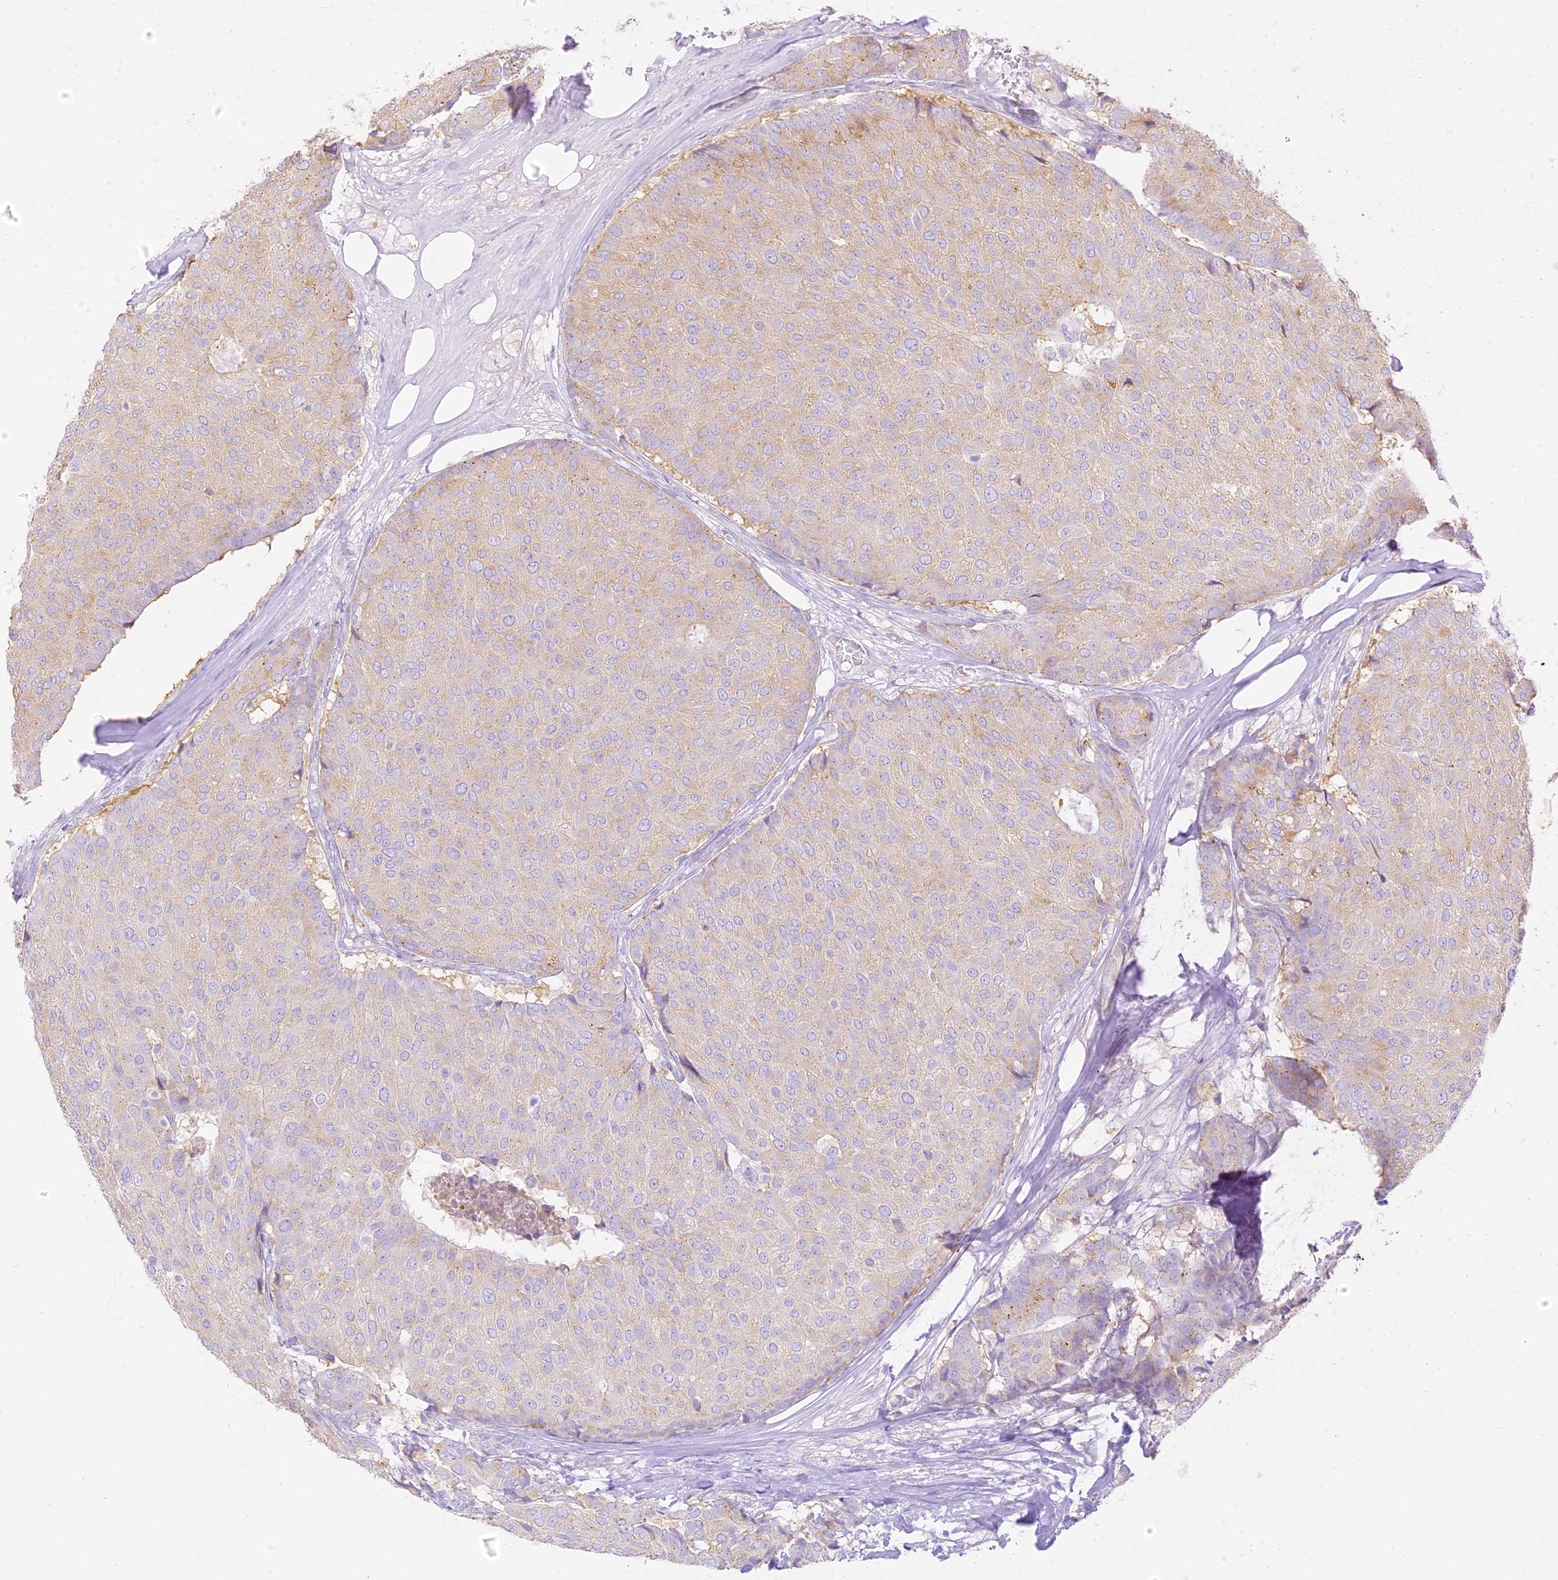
{"staining": {"intensity": "weak", "quantity": "25%-75%", "location": "cytoplasmic/membranous"}, "tissue": "breast cancer", "cell_type": "Tumor cells", "image_type": "cancer", "snomed": [{"axis": "morphology", "description": "Duct carcinoma"}, {"axis": "topography", "description": "Breast"}], "caption": "Breast cancer stained with a brown dye shows weak cytoplasmic/membranous positive expression in approximately 25%-75% of tumor cells.", "gene": "SEC13", "patient": {"sex": "female", "age": 75}}